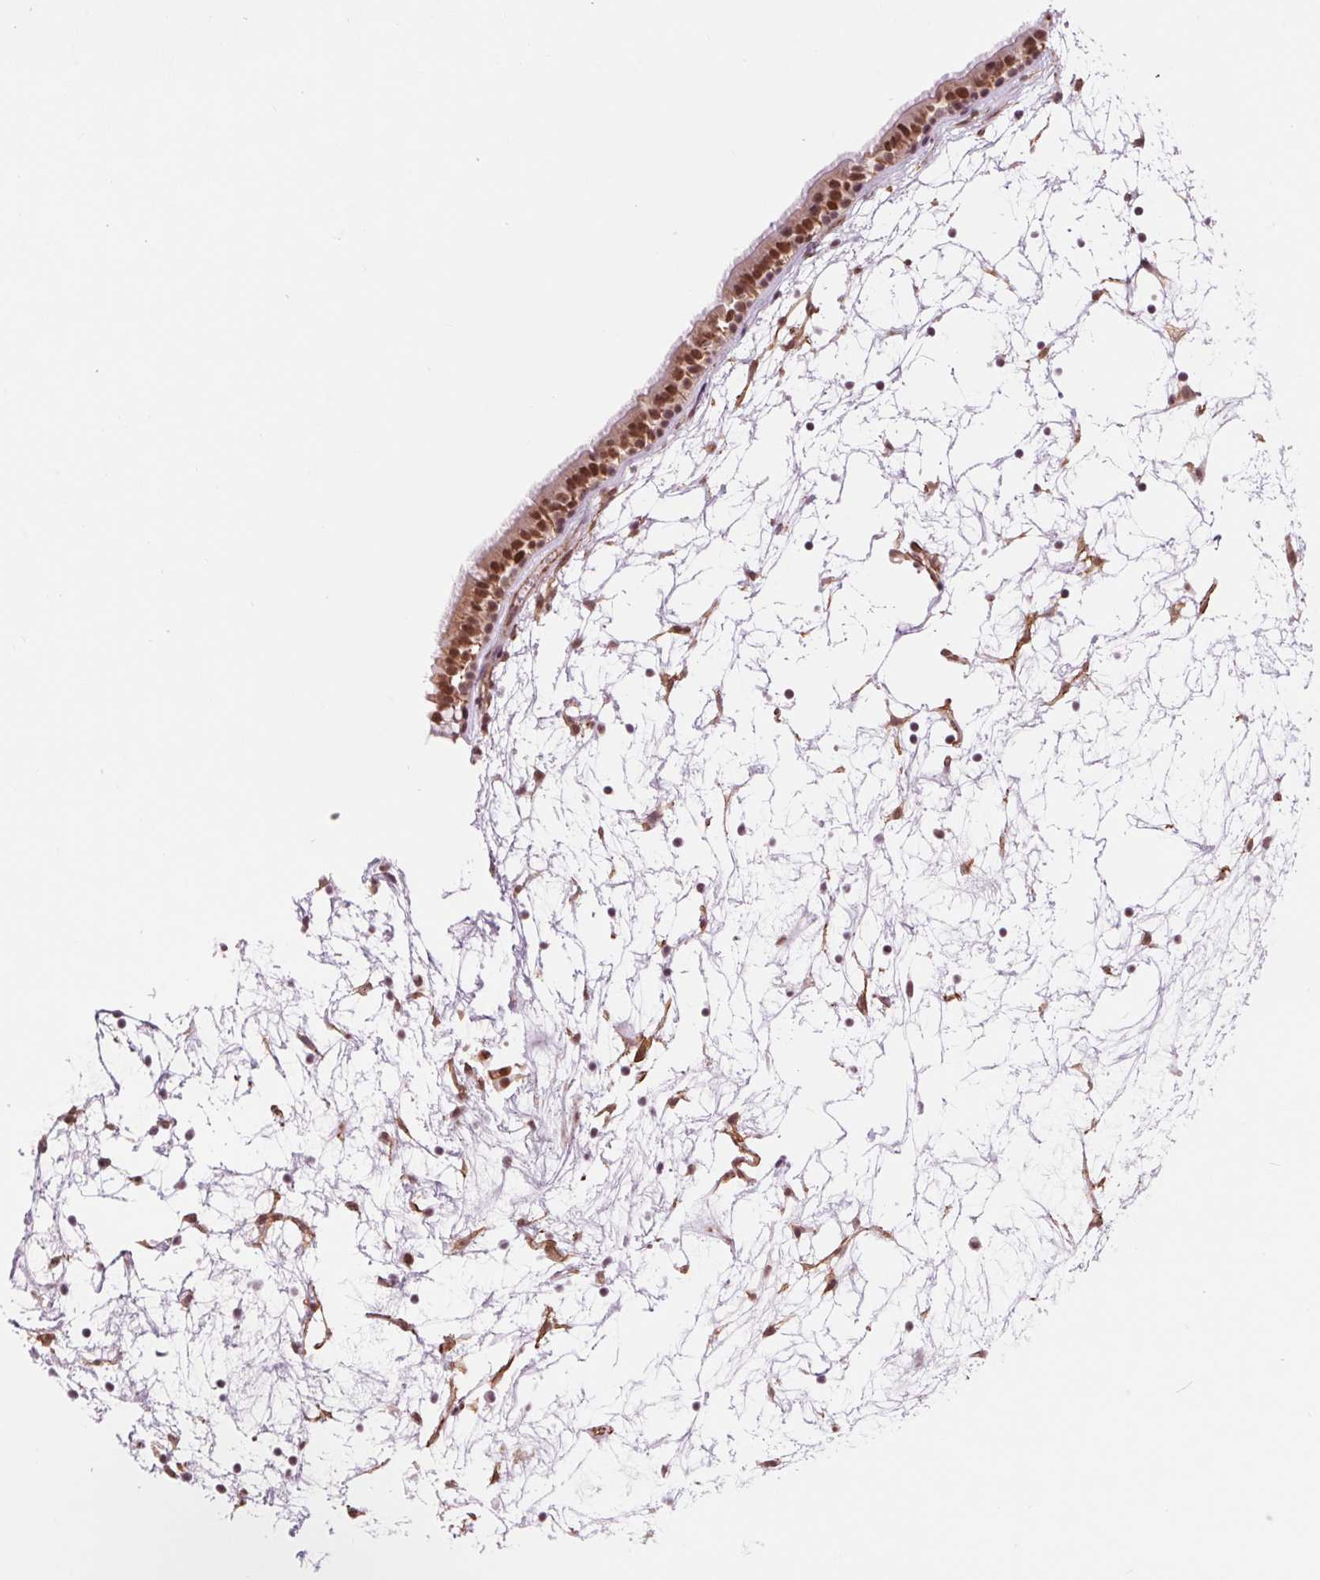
{"staining": {"intensity": "moderate", "quantity": ">75%", "location": "cytoplasmic/membranous,nuclear"}, "tissue": "nasopharynx", "cell_type": "Respiratory epithelial cells", "image_type": "normal", "snomed": [{"axis": "morphology", "description": "Normal tissue, NOS"}, {"axis": "topography", "description": "Nasopharynx"}], "caption": "Unremarkable nasopharynx exhibits moderate cytoplasmic/membranous,nuclear positivity in approximately >75% of respiratory epithelial cells.", "gene": "BCAT1", "patient": {"sex": "male", "age": 68}}